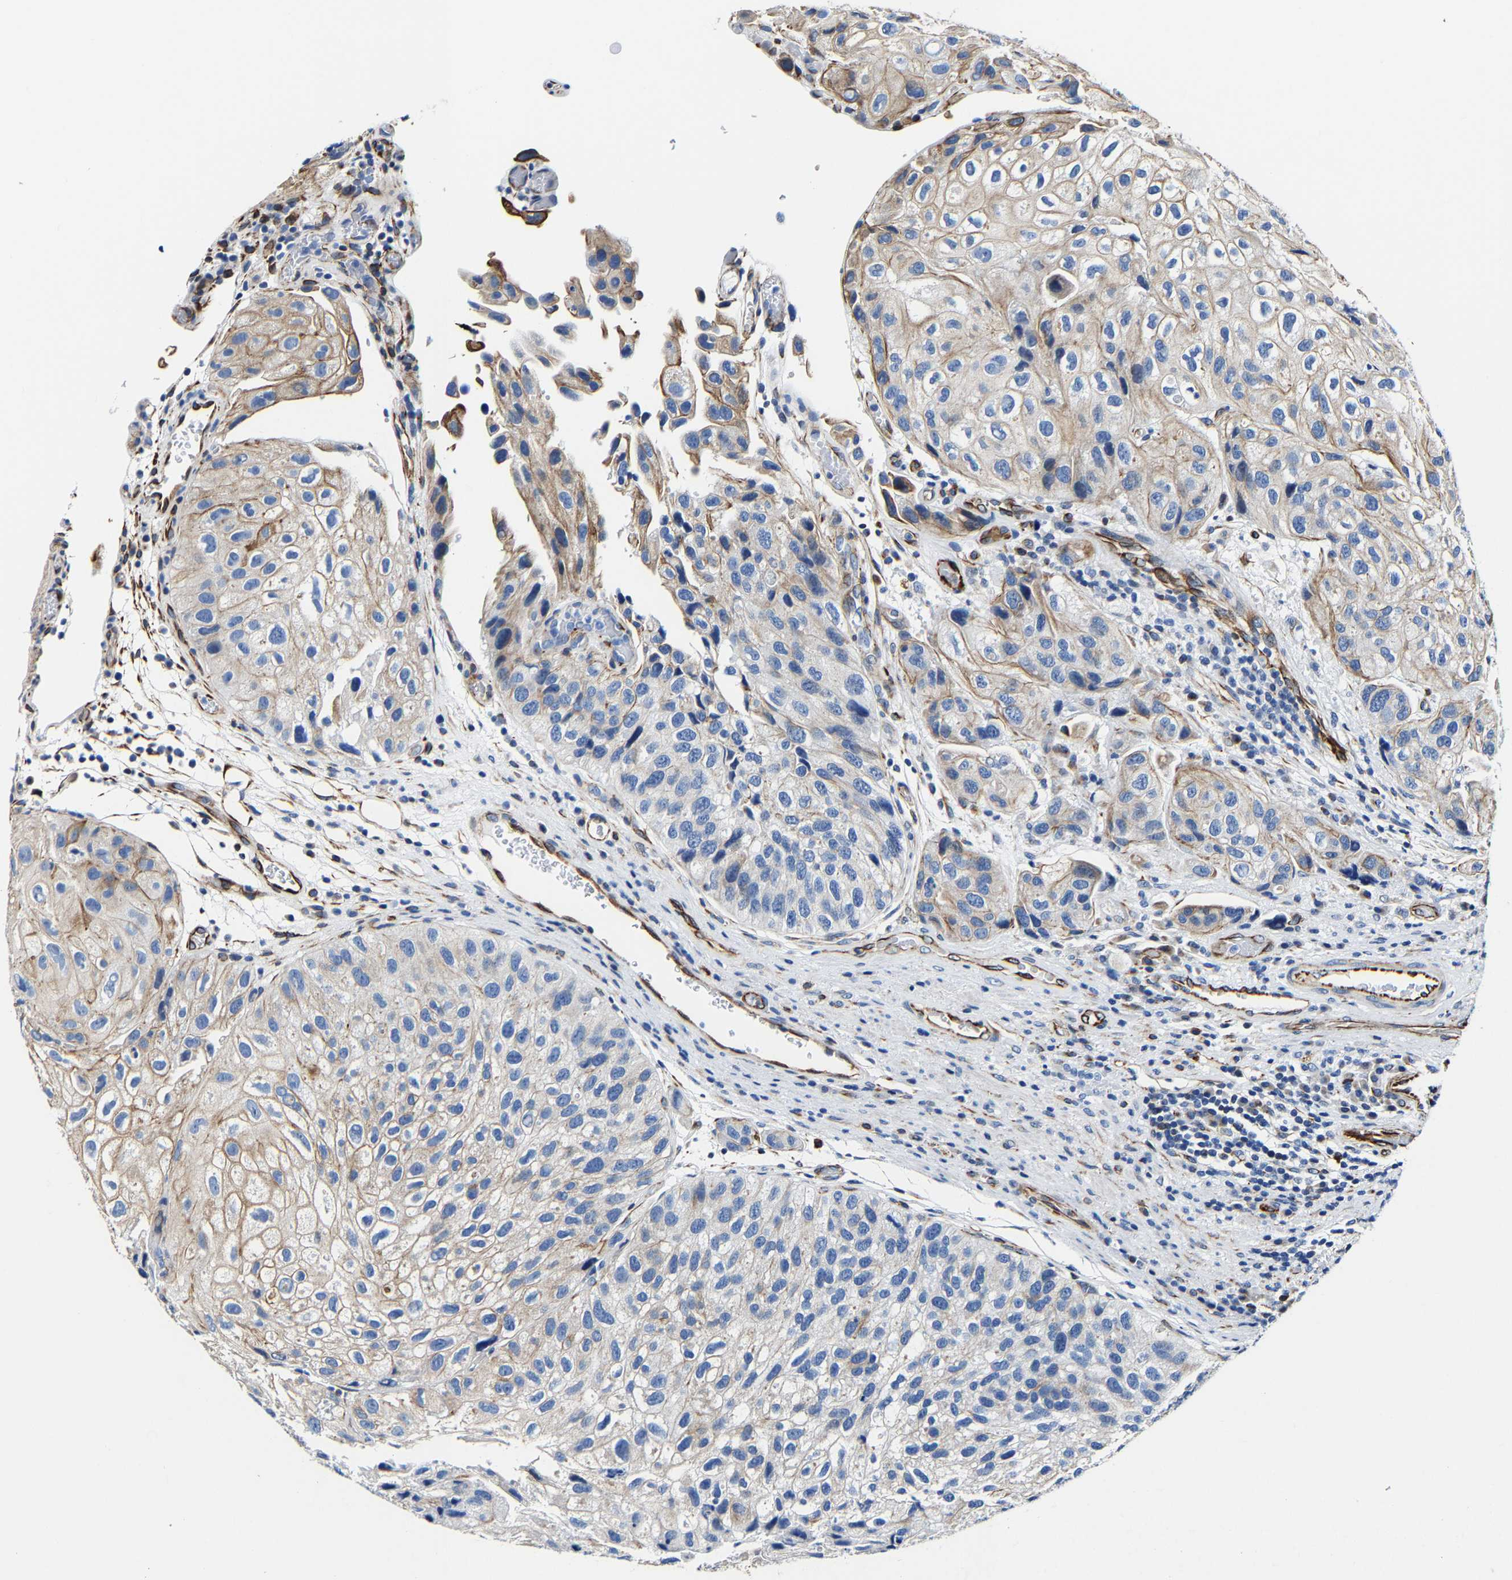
{"staining": {"intensity": "weak", "quantity": "25%-75%", "location": "cytoplasmic/membranous"}, "tissue": "urothelial cancer", "cell_type": "Tumor cells", "image_type": "cancer", "snomed": [{"axis": "morphology", "description": "Urothelial carcinoma, High grade"}, {"axis": "topography", "description": "Urinary bladder"}], "caption": "The photomicrograph displays a brown stain indicating the presence of a protein in the cytoplasmic/membranous of tumor cells in urothelial carcinoma (high-grade).", "gene": "MMEL1", "patient": {"sex": "female", "age": 64}}